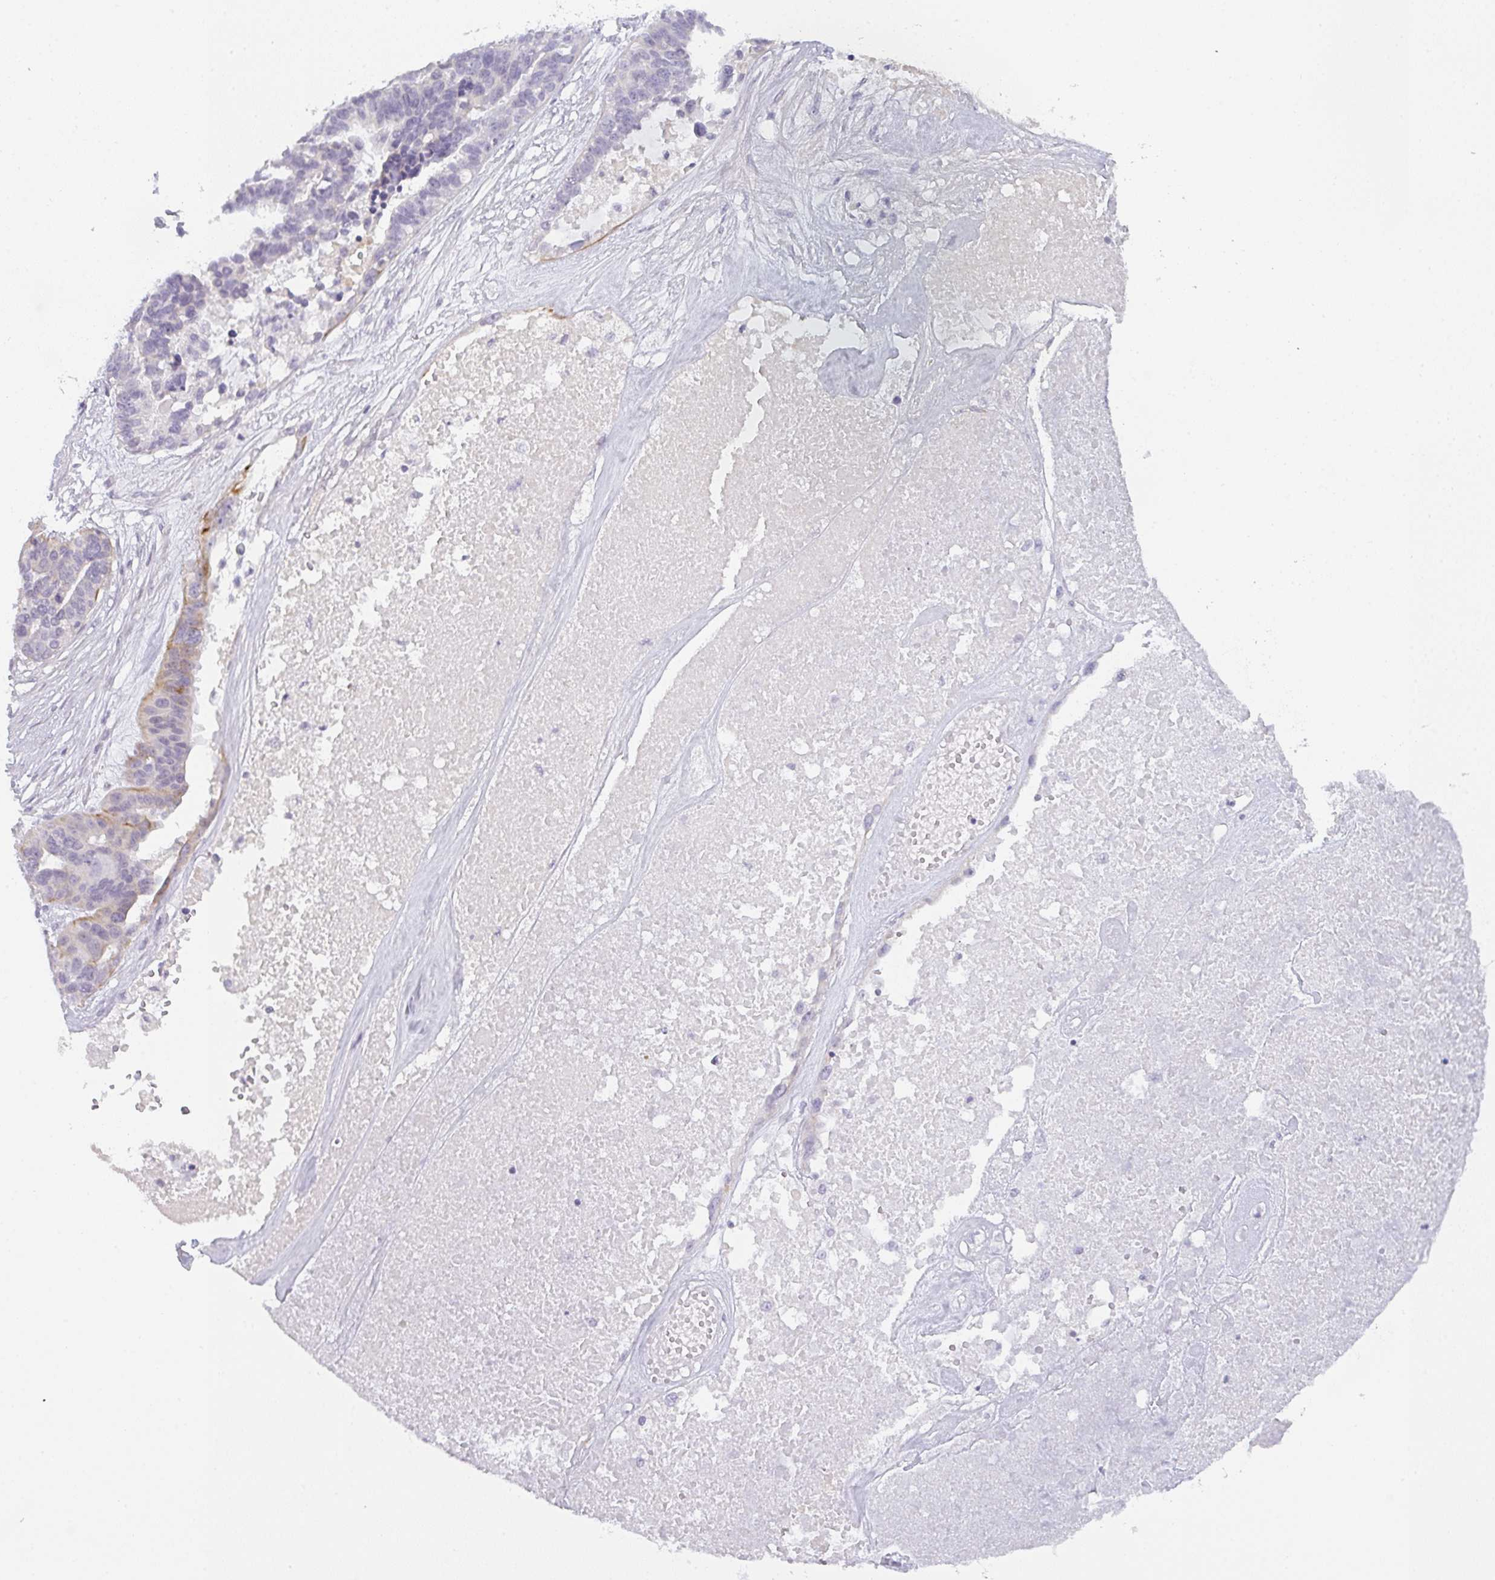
{"staining": {"intensity": "weak", "quantity": "<25%", "location": "cytoplasmic/membranous"}, "tissue": "ovarian cancer", "cell_type": "Tumor cells", "image_type": "cancer", "snomed": [{"axis": "morphology", "description": "Cystadenocarcinoma, serous, NOS"}, {"axis": "topography", "description": "Ovary"}], "caption": "The photomicrograph reveals no significant expression in tumor cells of ovarian cancer.", "gene": "SIRPB2", "patient": {"sex": "female", "age": 59}}